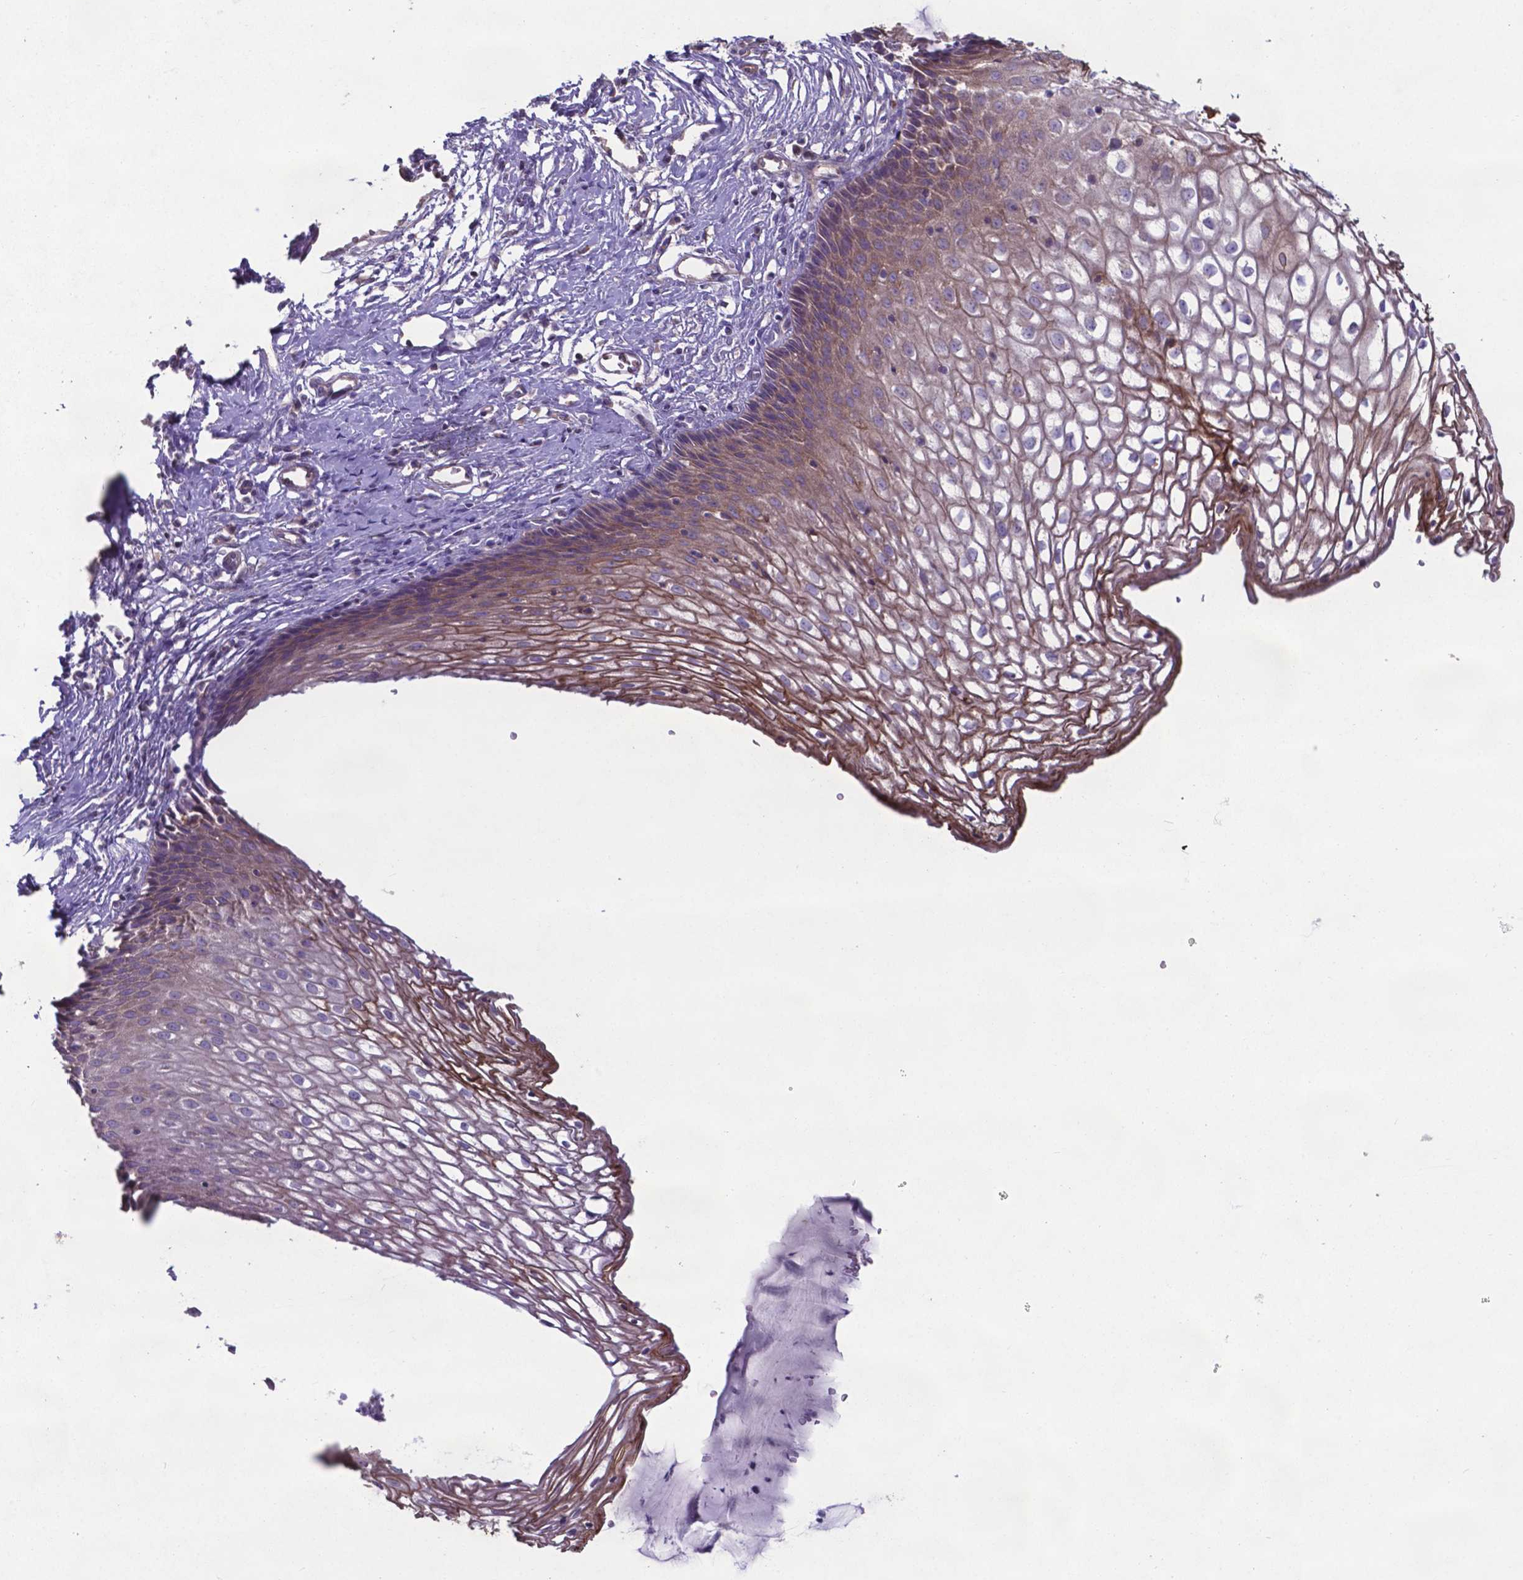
{"staining": {"intensity": "weak", "quantity": "25%-75%", "location": "cytoplasmic/membranous"}, "tissue": "cervix", "cell_type": "Glandular cells", "image_type": "normal", "snomed": [{"axis": "morphology", "description": "Normal tissue, NOS"}, {"axis": "topography", "description": "Cervix"}], "caption": "Immunohistochemical staining of unremarkable human cervix displays 25%-75% levels of weak cytoplasmic/membranous protein positivity in about 25%-75% of glandular cells.", "gene": "TYRO3", "patient": {"sex": "female", "age": 40}}